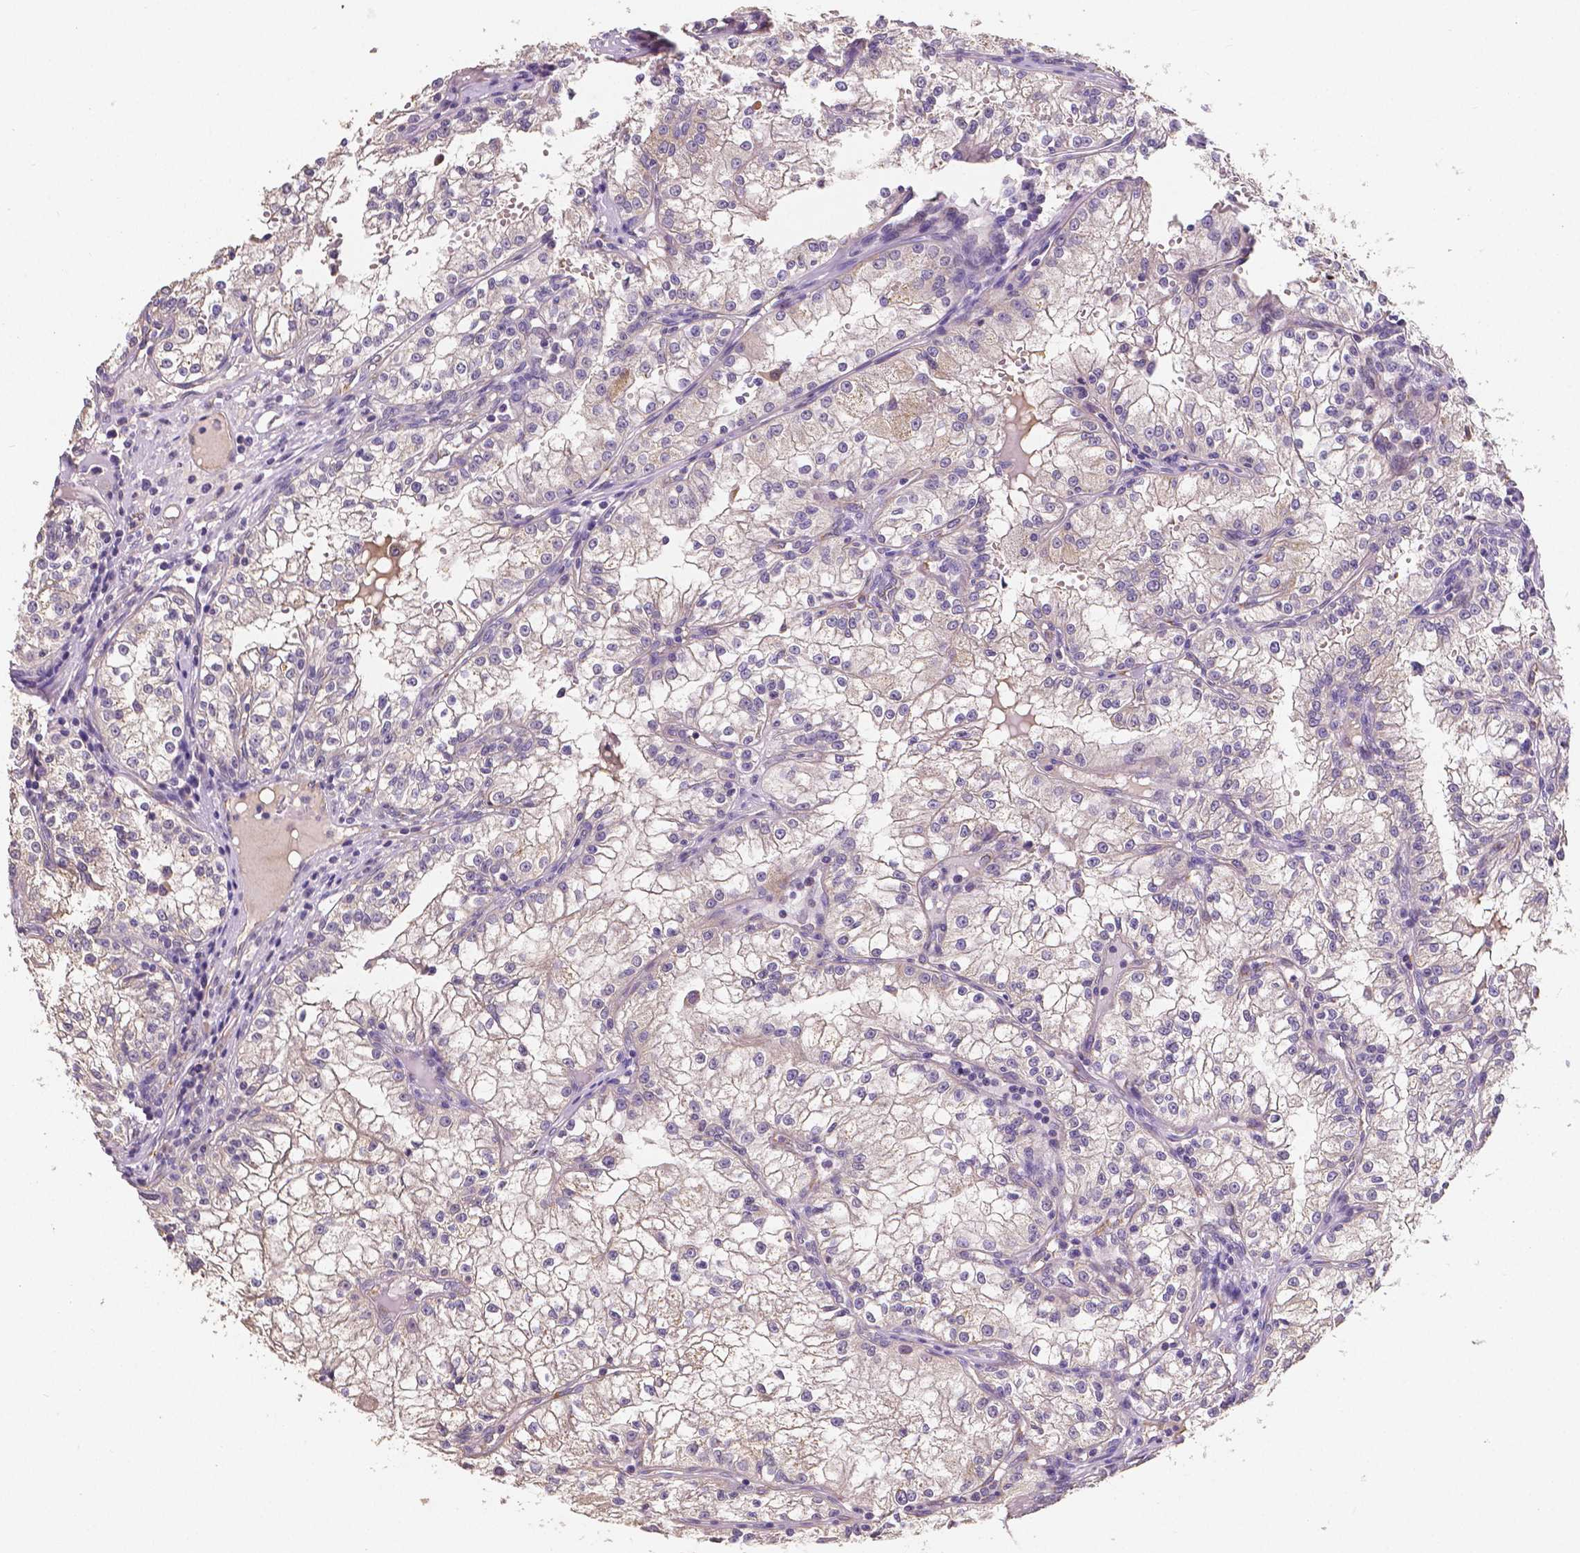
{"staining": {"intensity": "negative", "quantity": "none", "location": "none"}, "tissue": "renal cancer", "cell_type": "Tumor cells", "image_type": "cancer", "snomed": [{"axis": "morphology", "description": "Adenocarcinoma, NOS"}, {"axis": "topography", "description": "Kidney"}], "caption": "Histopathology image shows no protein staining in tumor cells of renal cancer (adenocarcinoma) tissue. (Stains: DAB (3,3'-diaminobenzidine) immunohistochemistry with hematoxylin counter stain, Microscopy: brightfield microscopy at high magnification).", "gene": "ELAVL2", "patient": {"sex": "male", "age": 36}}